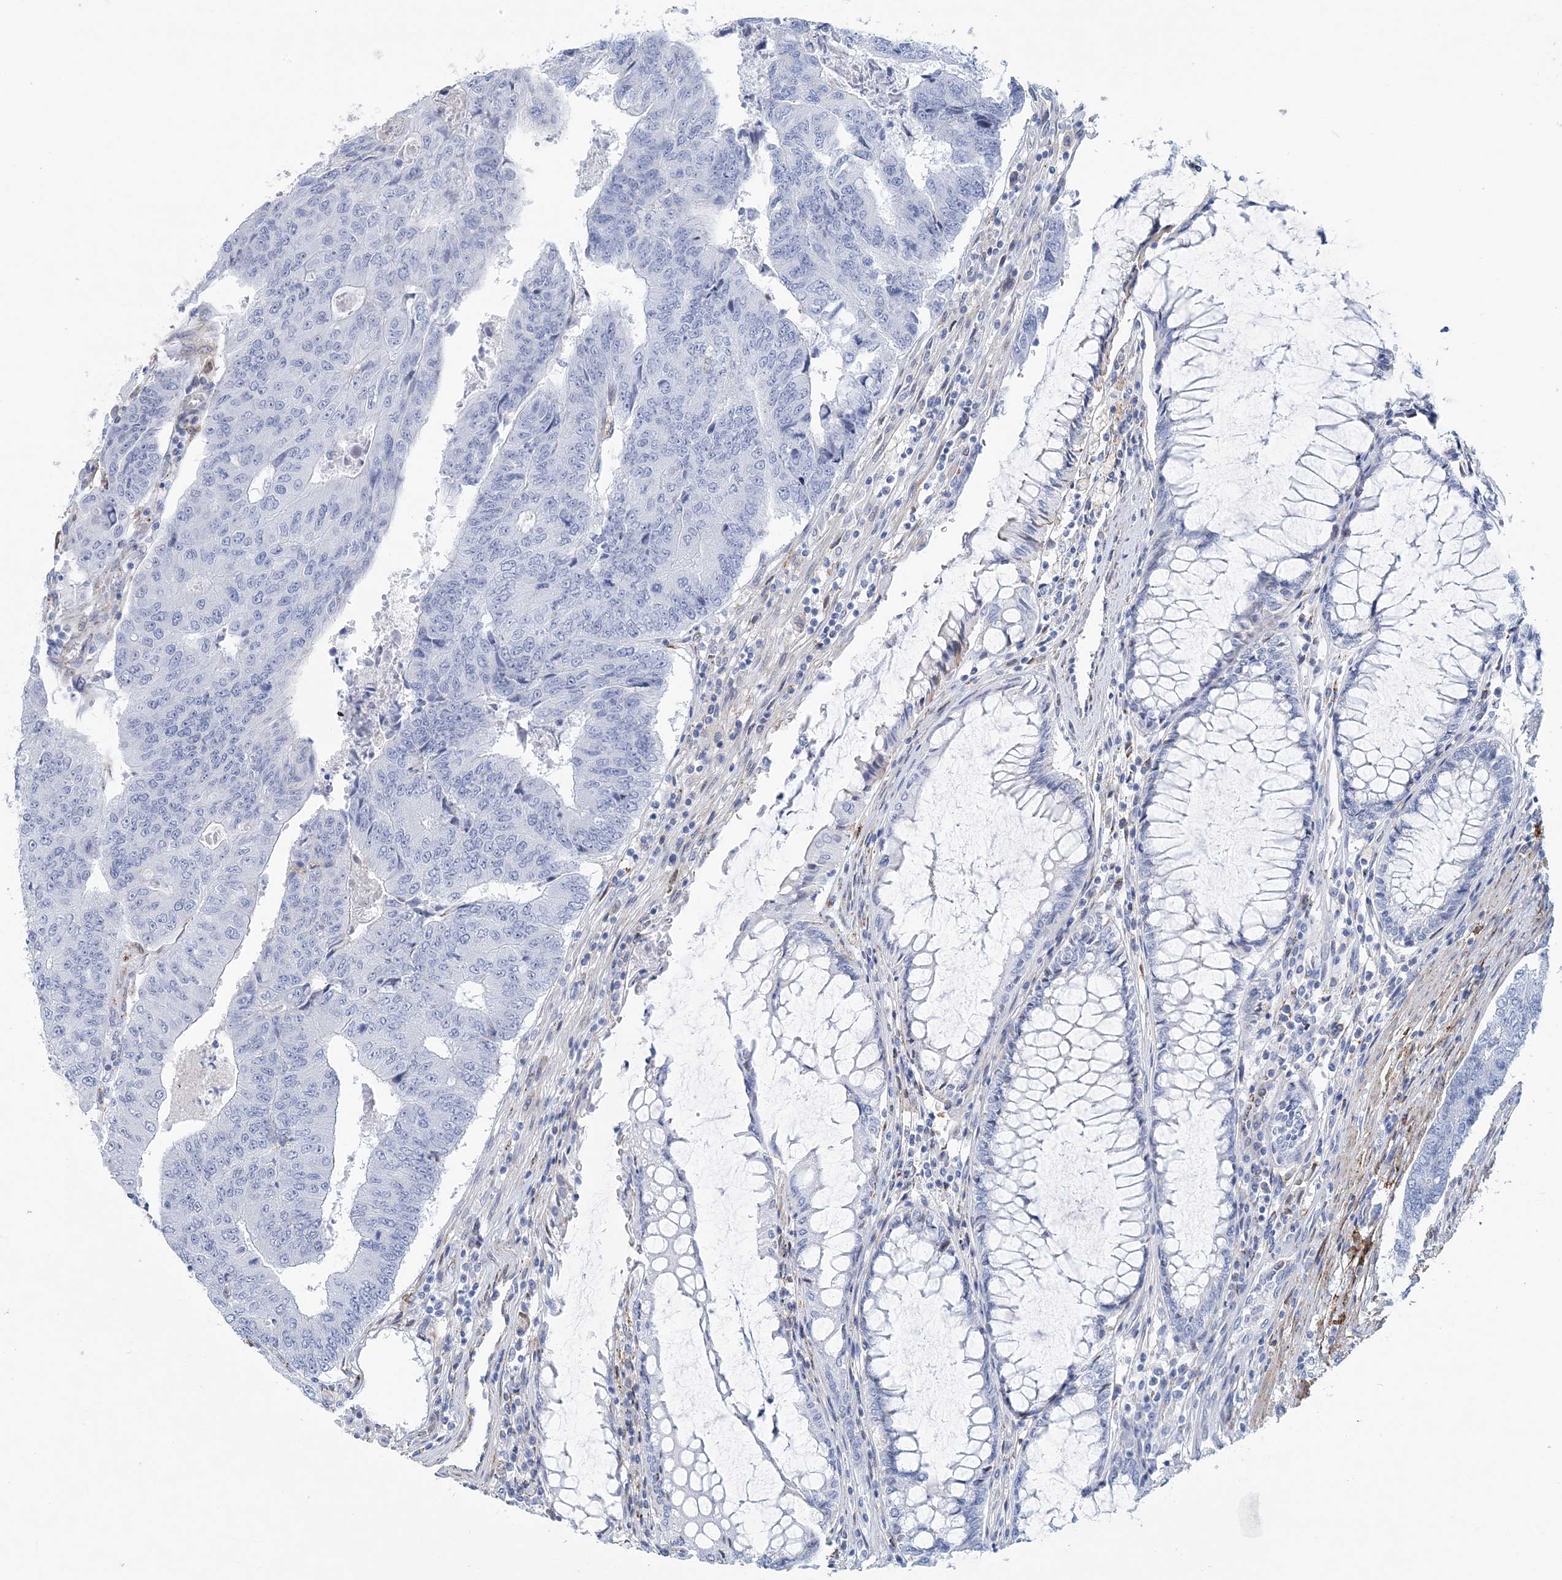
{"staining": {"intensity": "negative", "quantity": "none", "location": "none"}, "tissue": "colorectal cancer", "cell_type": "Tumor cells", "image_type": "cancer", "snomed": [{"axis": "morphology", "description": "Adenocarcinoma, NOS"}, {"axis": "topography", "description": "Colon"}], "caption": "Tumor cells show no significant protein positivity in colorectal cancer (adenocarcinoma). (IHC, brightfield microscopy, high magnification).", "gene": "NKX6-1", "patient": {"sex": "female", "age": 67}}